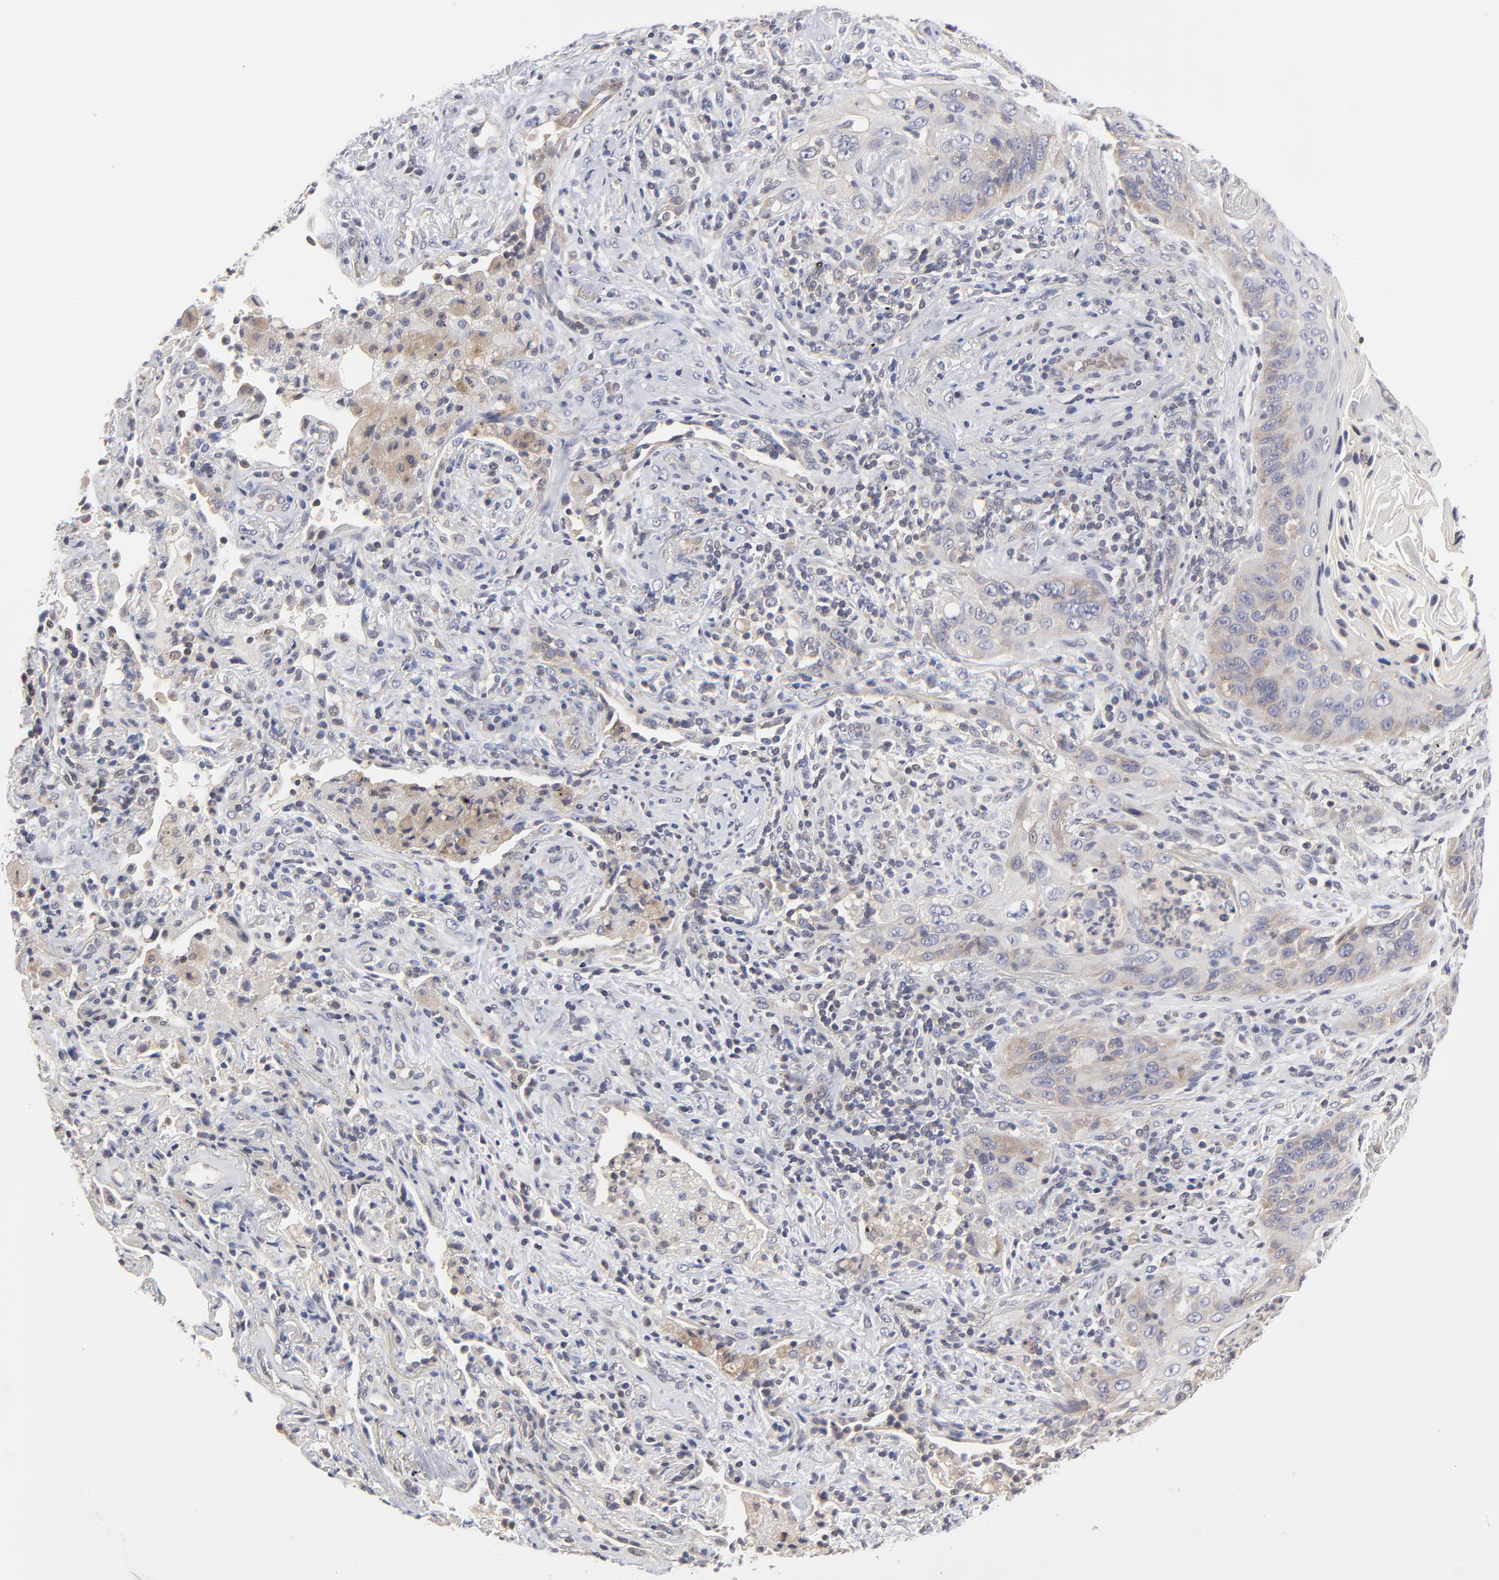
{"staining": {"intensity": "weak", "quantity": ">75%", "location": "cytoplasmic/membranous"}, "tissue": "lung cancer", "cell_type": "Tumor cells", "image_type": "cancer", "snomed": [{"axis": "morphology", "description": "Squamous cell carcinoma, NOS"}, {"axis": "topography", "description": "Lung"}], "caption": "Protein staining reveals weak cytoplasmic/membranous positivity in about >75% of tumor cells in lung cancer. (DAB (3,3'-diaminobenzidine) IHC with brightfield microscopy, high magnification).", "gene": "ZNF157", "patient": {"sex": "female", "age": 67}}